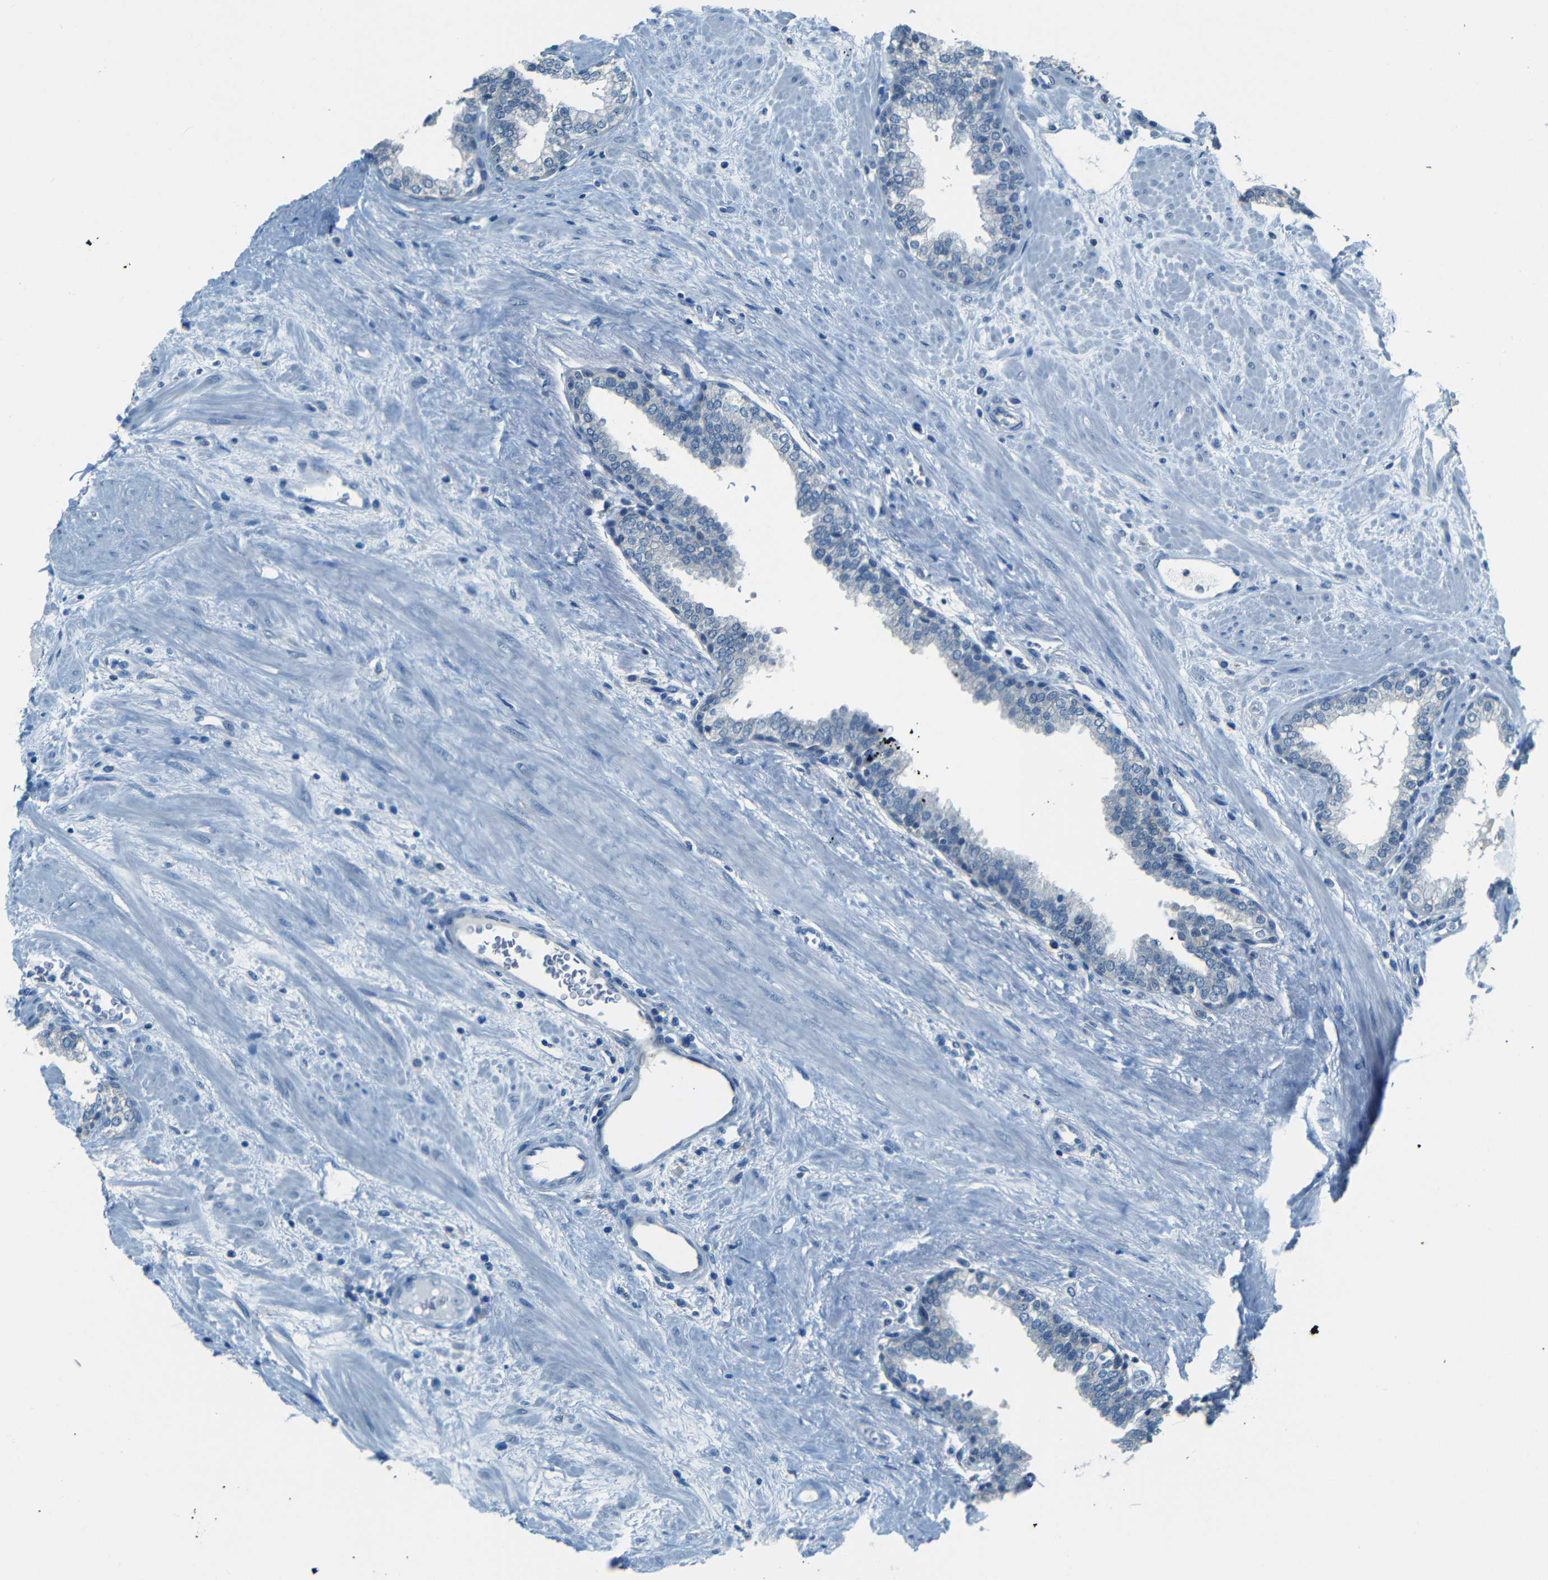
{"staining": {"intensity": "negative", "quantity": "none", "location": "none"}, "tissue": "prostate", "cell_type": "Glandular cells", "image_type": "normal", "snomed": [{"axis": "morphology", "description": "Normal tissue, NOS"}, {"axis": "topography", "description": "Prostate"}], "caption": "DAB immunohistochemical staining of benign prostate shows no significant expression in glandular cells. (DAB (3,3'-diaminobenzidine) IHC with hematoxylin counter stain).", "gene": "ZMAT1", "patient": {"sex": "male", "age": 51}}